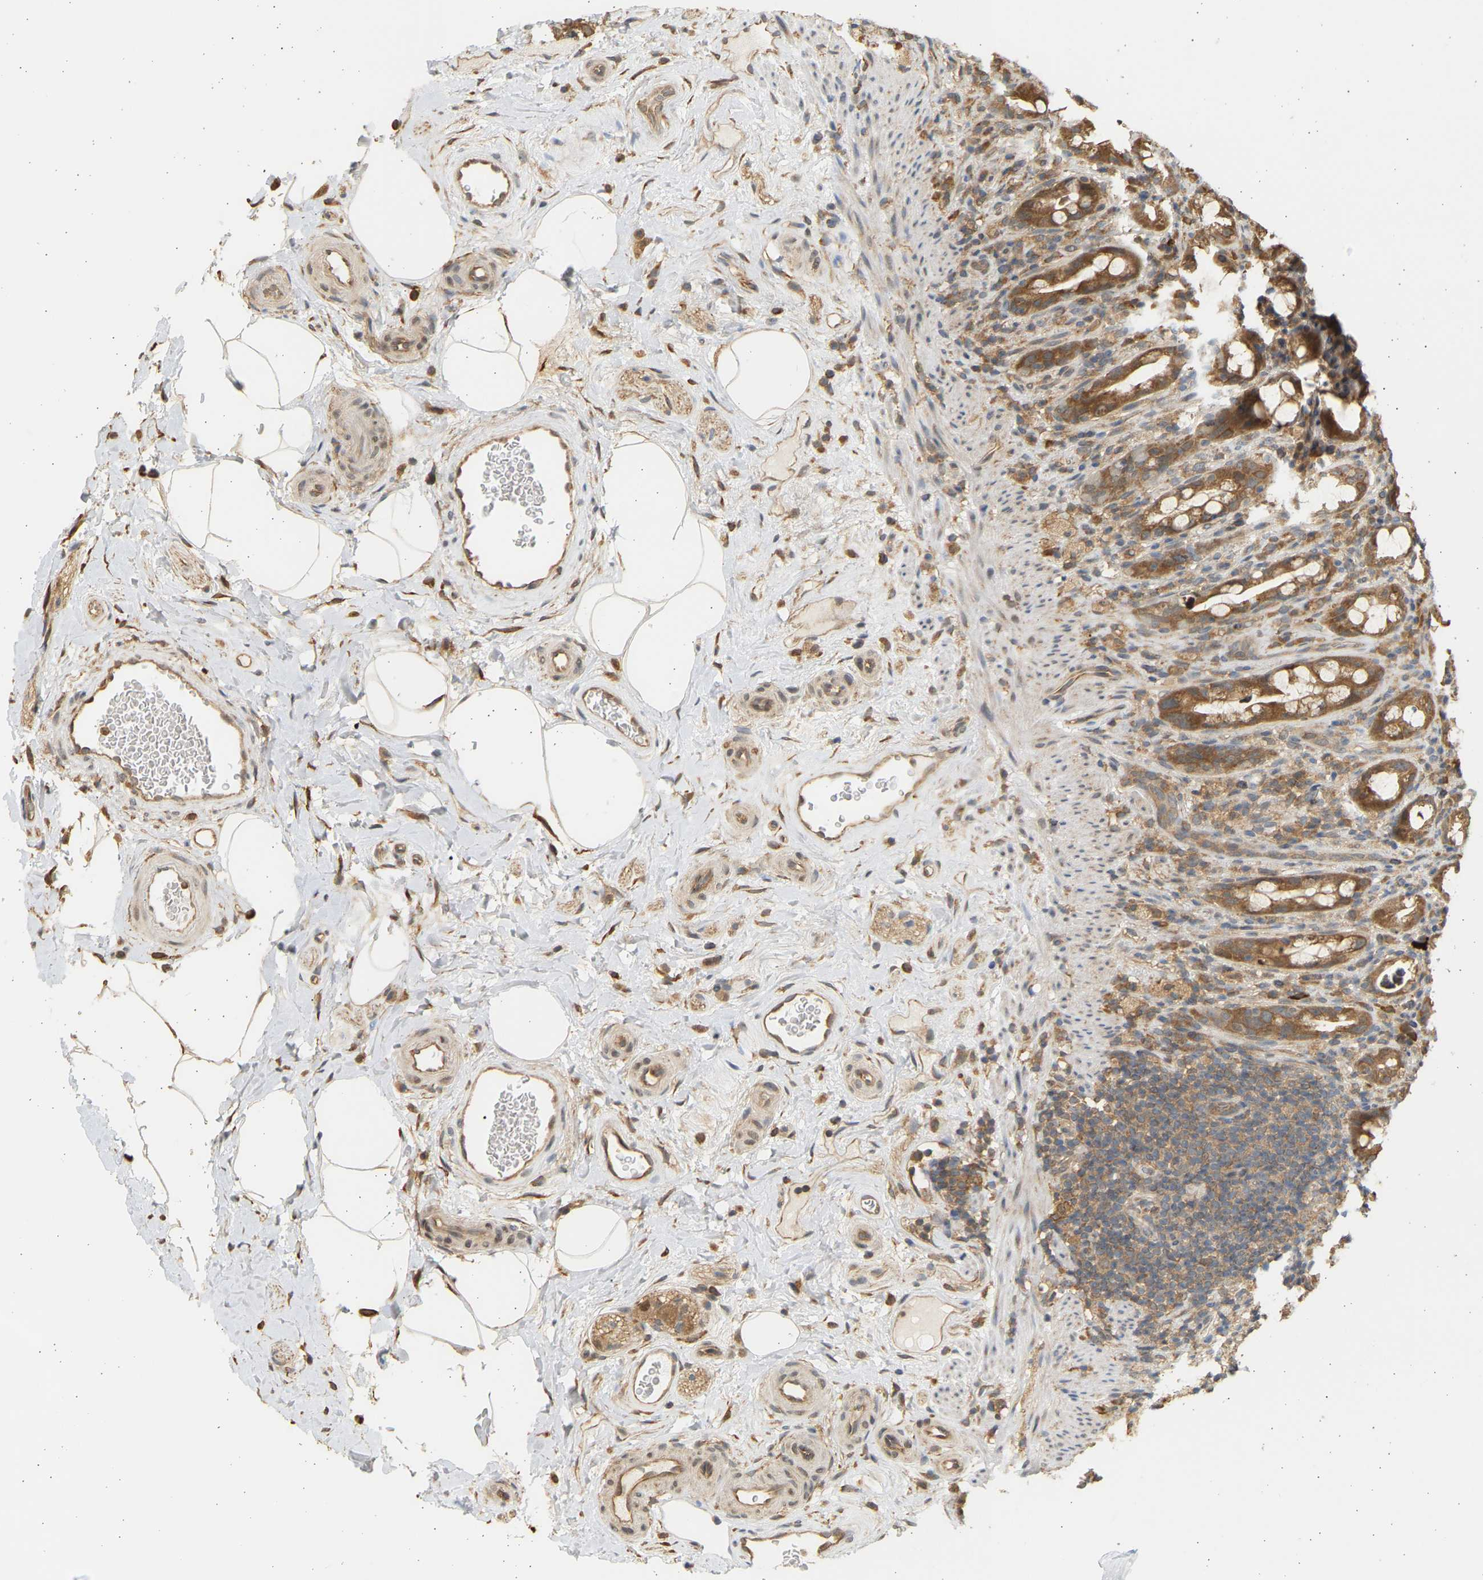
{"staining": {"intensity": "moderate", "quantity": ">75%", "location": "cytoplasmic/membranous"}, "tissue": "rectum", "cell_type": "Glandular cells", "image_type": "normal", "snomed": [{"axis": "morphology", "description": "Normal tissue, NOS"}, {"axis": "topography", "description": "Rectum"}], "caption": "The image exhibits a brown stain indicating the presence of a protein in the cytoplasmic/membranous of glandular cells in rectum.", "gene": "B4GALT6", "patient": {"sex": "male", "age": 44}}